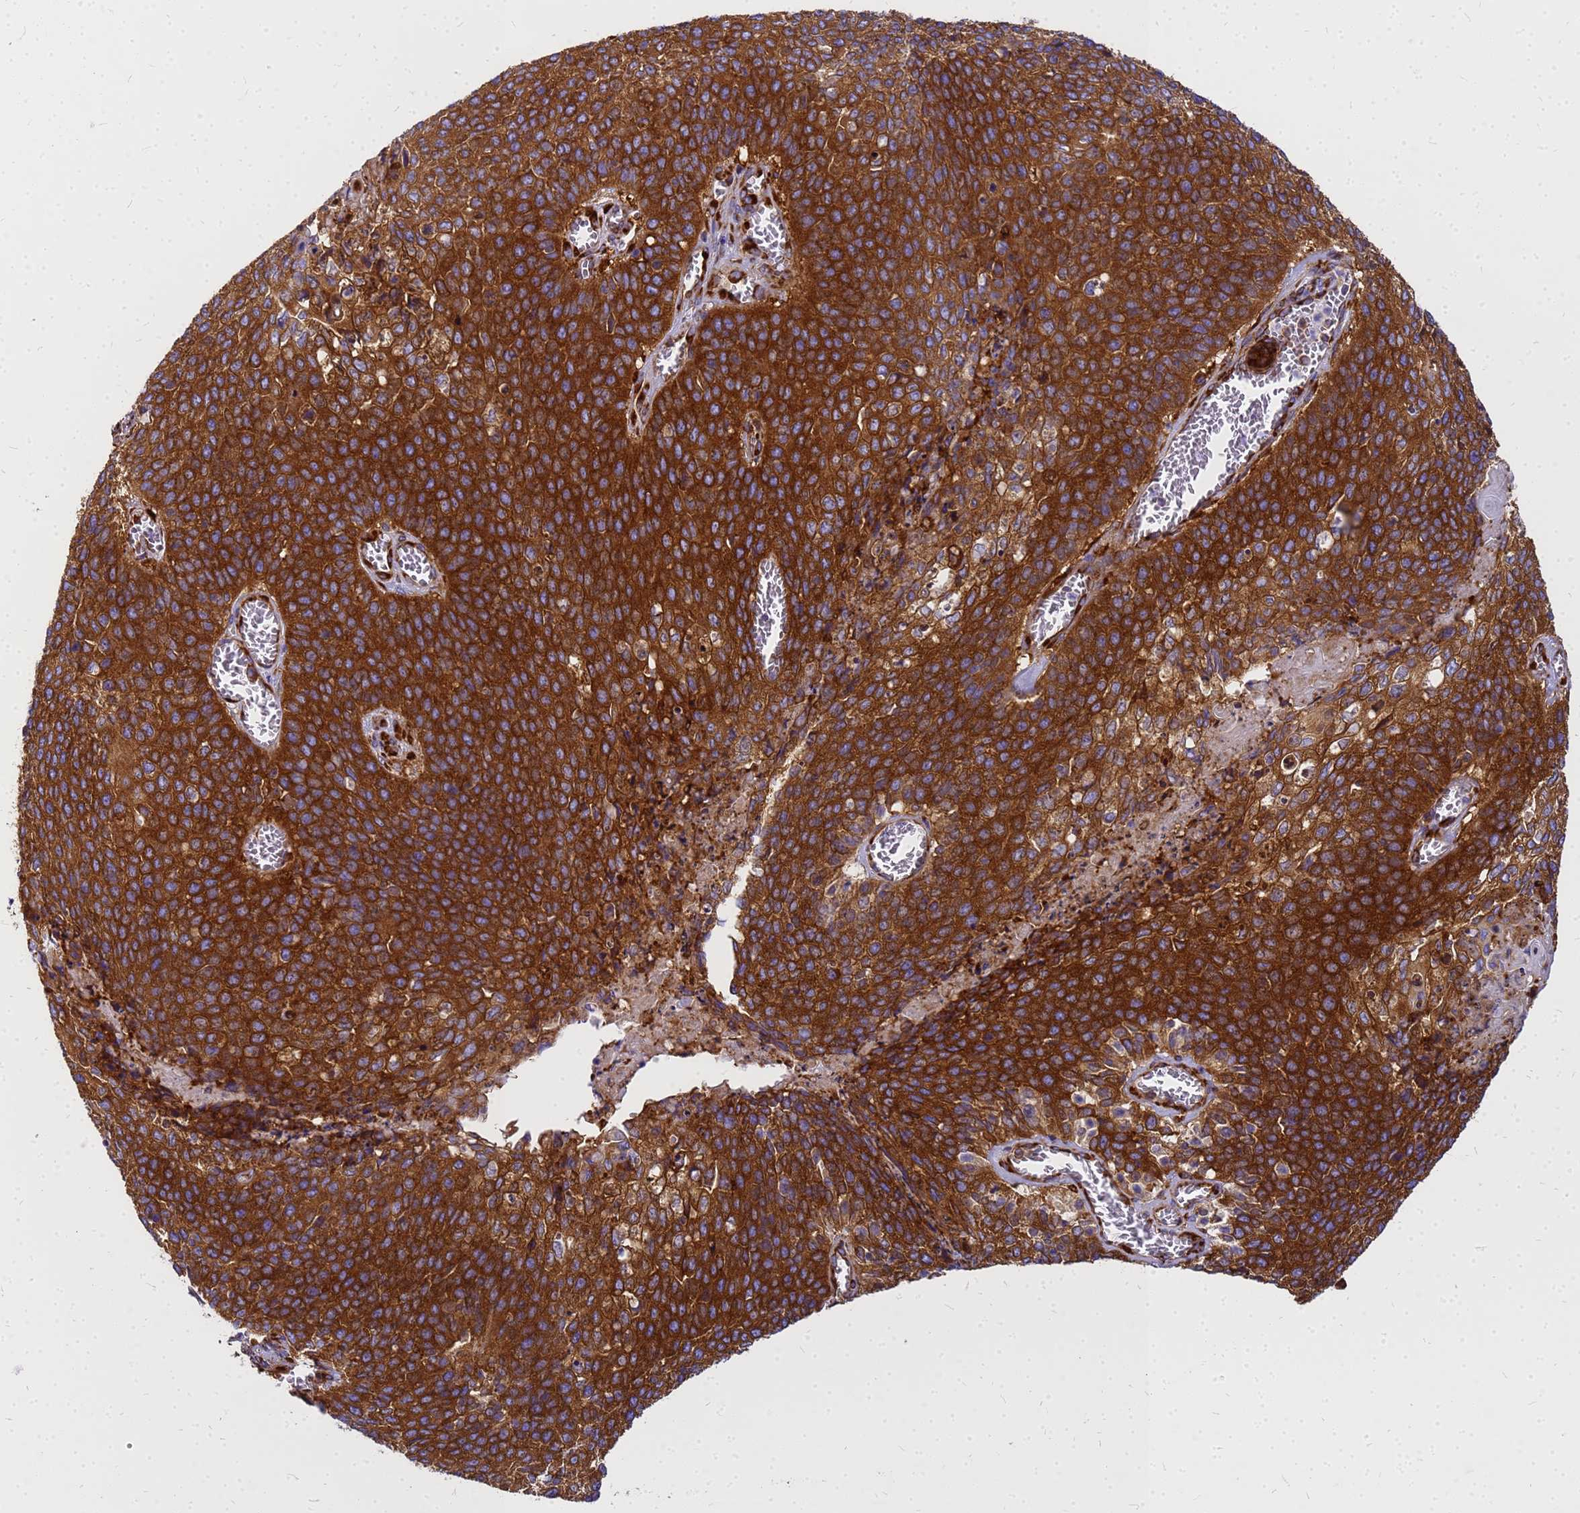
{"staining": {"intensity": "strong", "quantity": ">75%", "location": "cytoplasmic/membranous"}, "tissue": "cervical cancer", "cell_type": "Tumor cells", "image_type": "cancer", "snomed": [{"axis": "morphology", "description": "Squamous cell carcinoma, NOS"}, {"axis": "topography", "description": "Cervix"}], "caption": "Cervical cancer (squamous cell carcinoma) stained for a protein (brown) displays strong cytoplasmic/membranous positive expression in approximately >75% of tumor cells.", "gene": "EEF1D", "patient": {"sex": "female", "age": 39}}